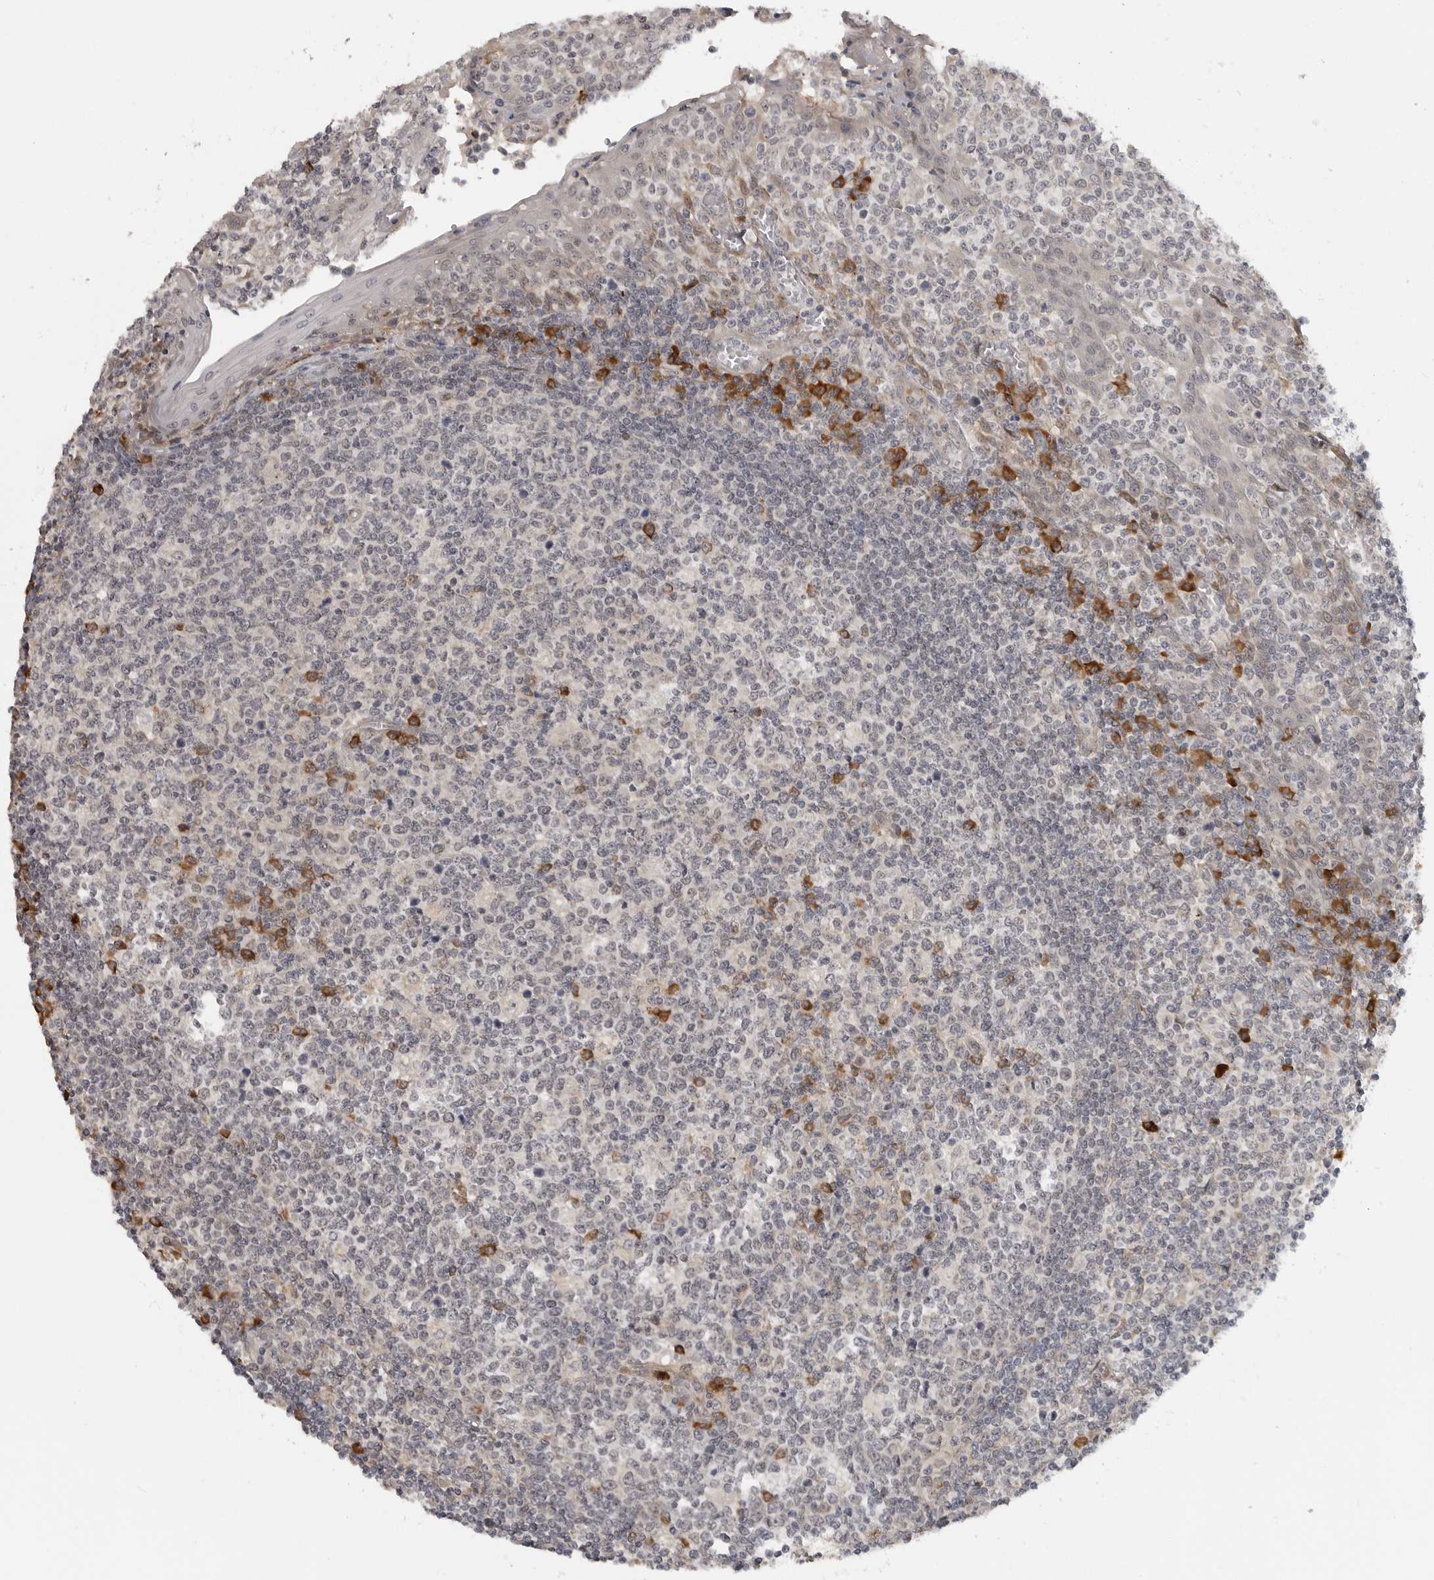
{"staining": {"intensity": "moderate", "quantity": "25%-75%", "location": "cytoplasmic/membranous"}, "tissue": "tonsil", "cell_type": "Germinal center cells", "image_type": "normal", "snomed": [{"axis": "morphology", "description": "Normal tissue, NOS"}, {"axis": "topography", "description": "Tonsil"}], "caption": "Immunohistochemical staining of normal human tonsil exhibits moderate cytoplasmic/membranous protein expression in about 25%-75% of germinal center cells. Using DAB (brown) and hematoxylin (blue) stains, captured at high magnification using brightfield microscopy.", "gene": "CEP295NL", "patient": {"sex": "female", "age": 19}}